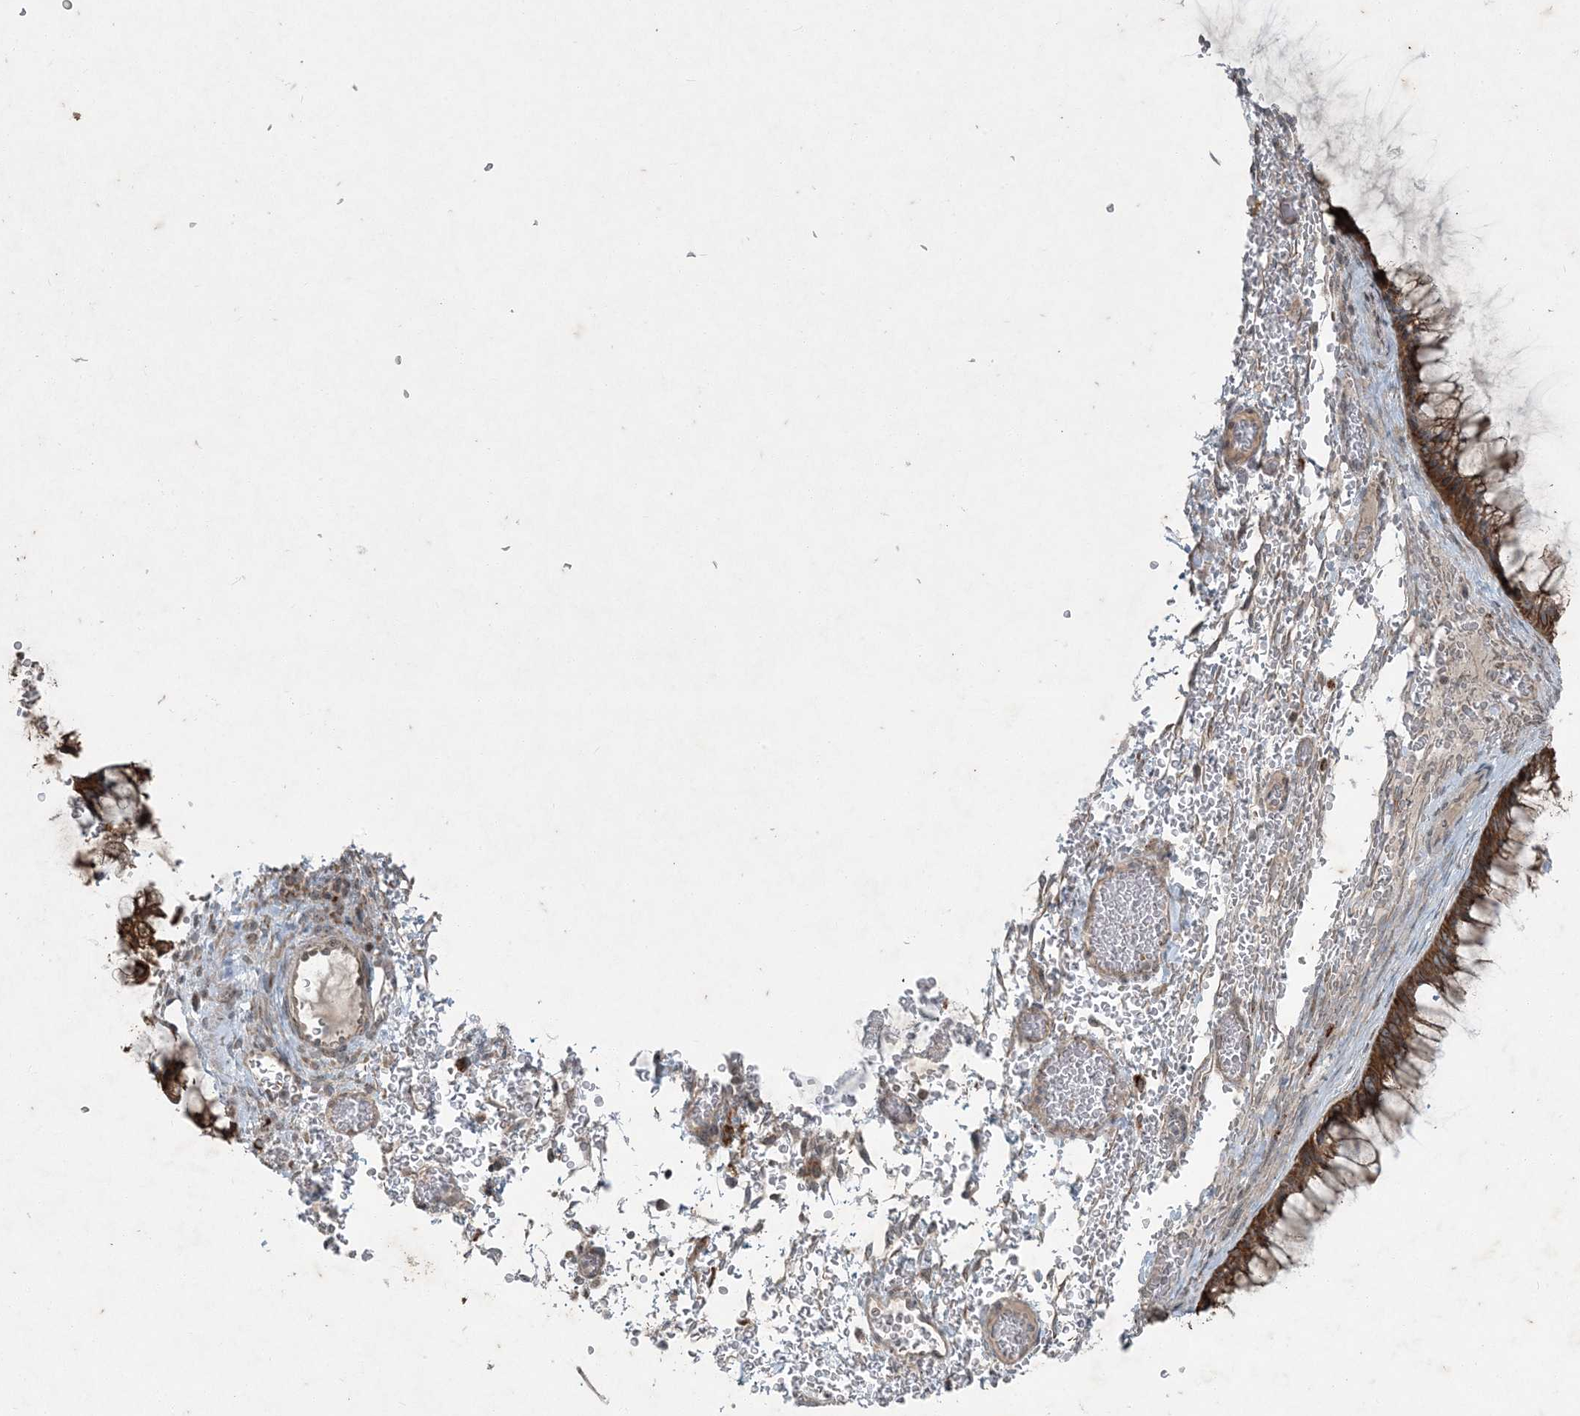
{"staining": {"intensity": "moderate", "quantity": ">75%", "location": "cytoplasmic/membranous"}, "tissue": "ovarian cancer", "cell_type": "Tumor cells", "image_type": "cancer", "snomed": [{"axis": "morphology", "description": "Cystadenocarcinoma, mucinous, NOS"}, {"axis": "topography", "description": "Ovary"}], "caption": "A histopathology image of human ovarian cancer stained for a protein exhibits moderate cytoplasmic/membranous brown staining in tumor cells.", "gene": "PC", "patient": {"sex": "female", "age": 37}}